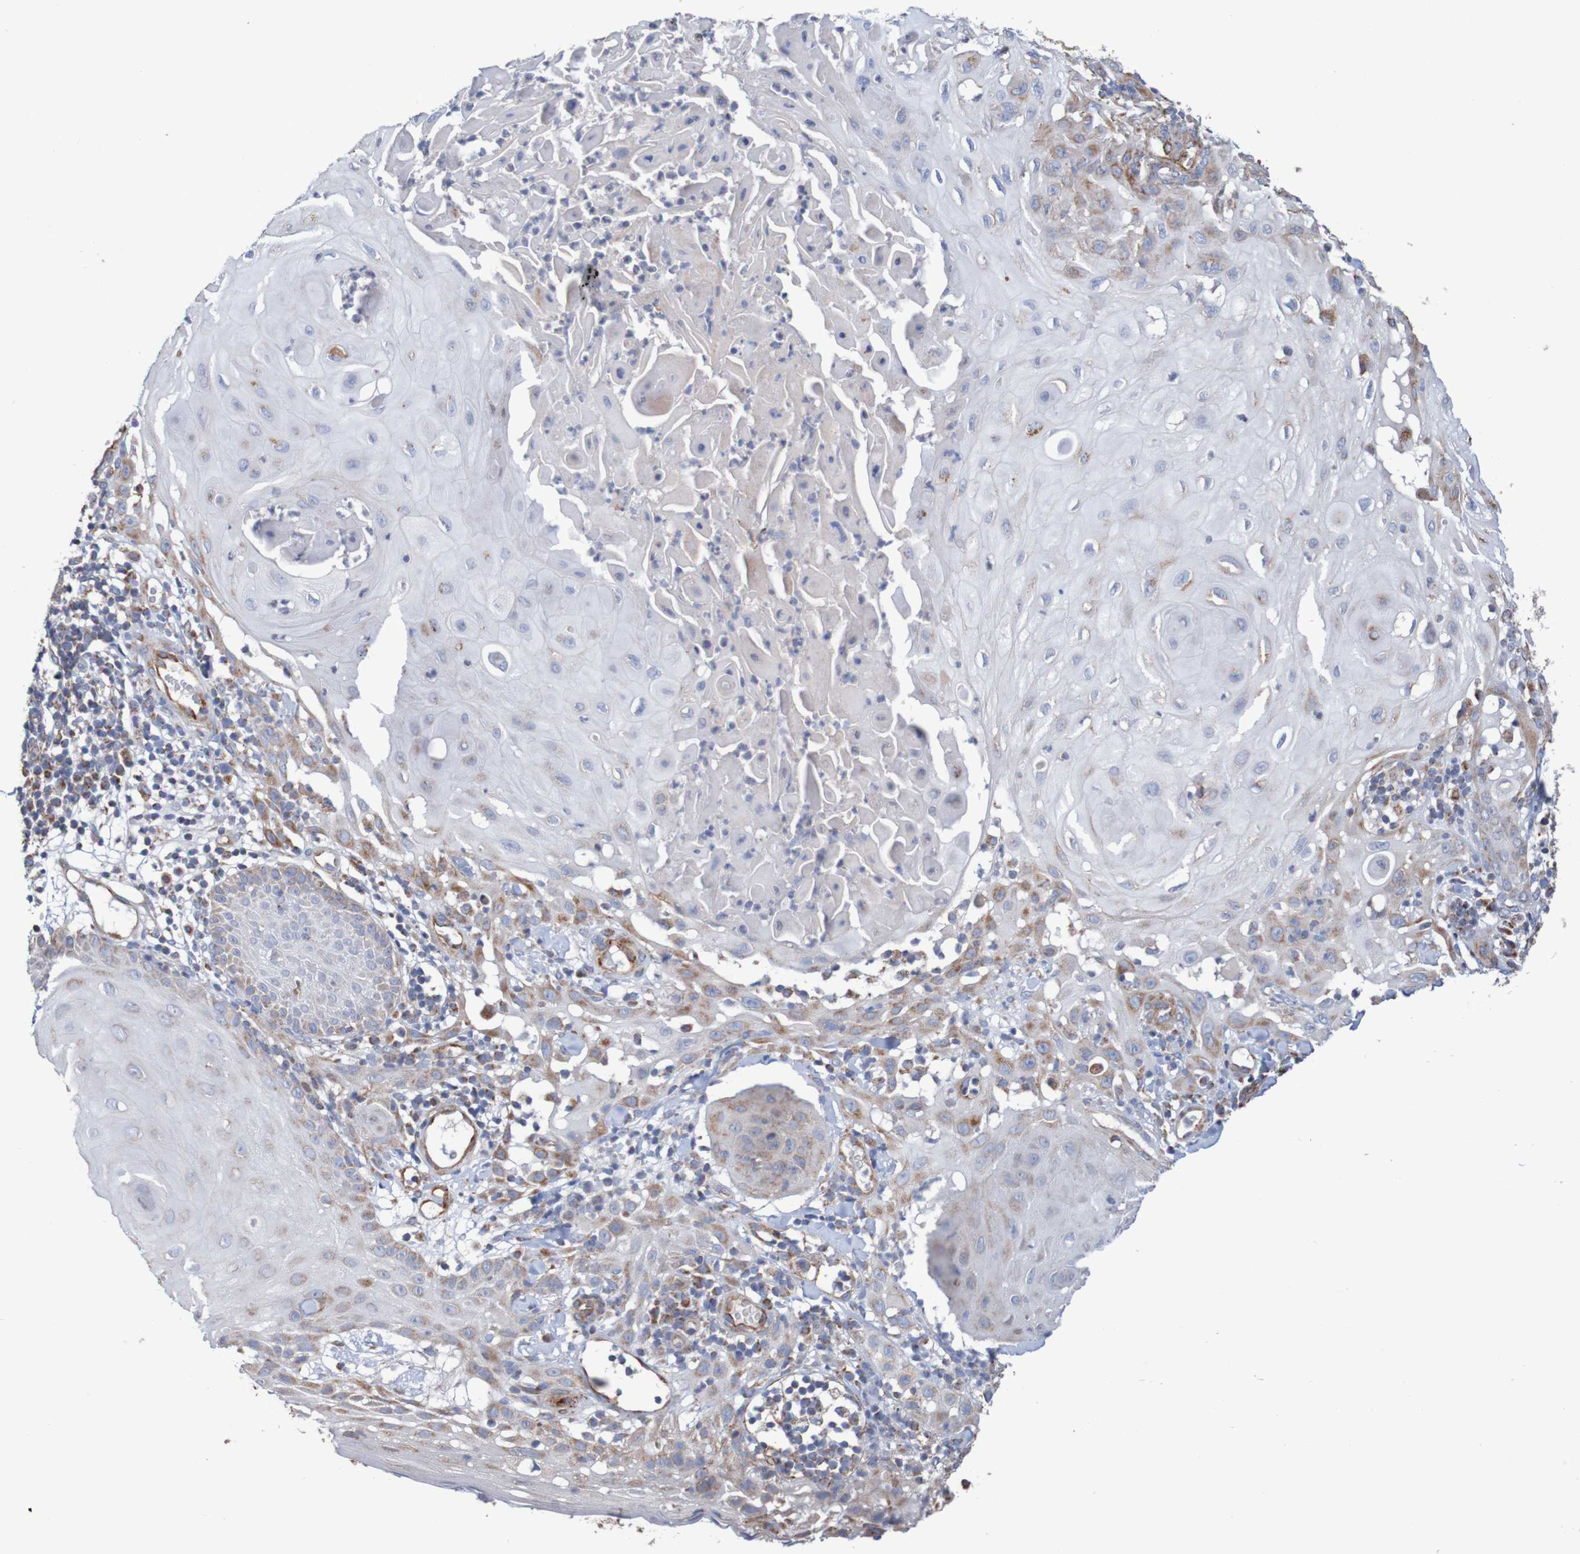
{"staining": {"intensity": "moderate", "quantity": "25%-75%", "location": "cytoplasmic/membranous"}, "tissue": "skin cancer", "cell_type": "Tumor cells", "image_type": "cancer", "snomed": [{"axis": "morphology", "description": "Squamous cell carcinoma, NOS"}, {"axis": "topography", "description": "Skin"}], "caption": "Skin cancer (squamous cell carcinoma) tissue reveals moderate cytoplasmic/membranous expression in approximately 25%-75% of tumor cells", "gene": "MMEL1", "patient": {"sex": "male", "age": 24}}